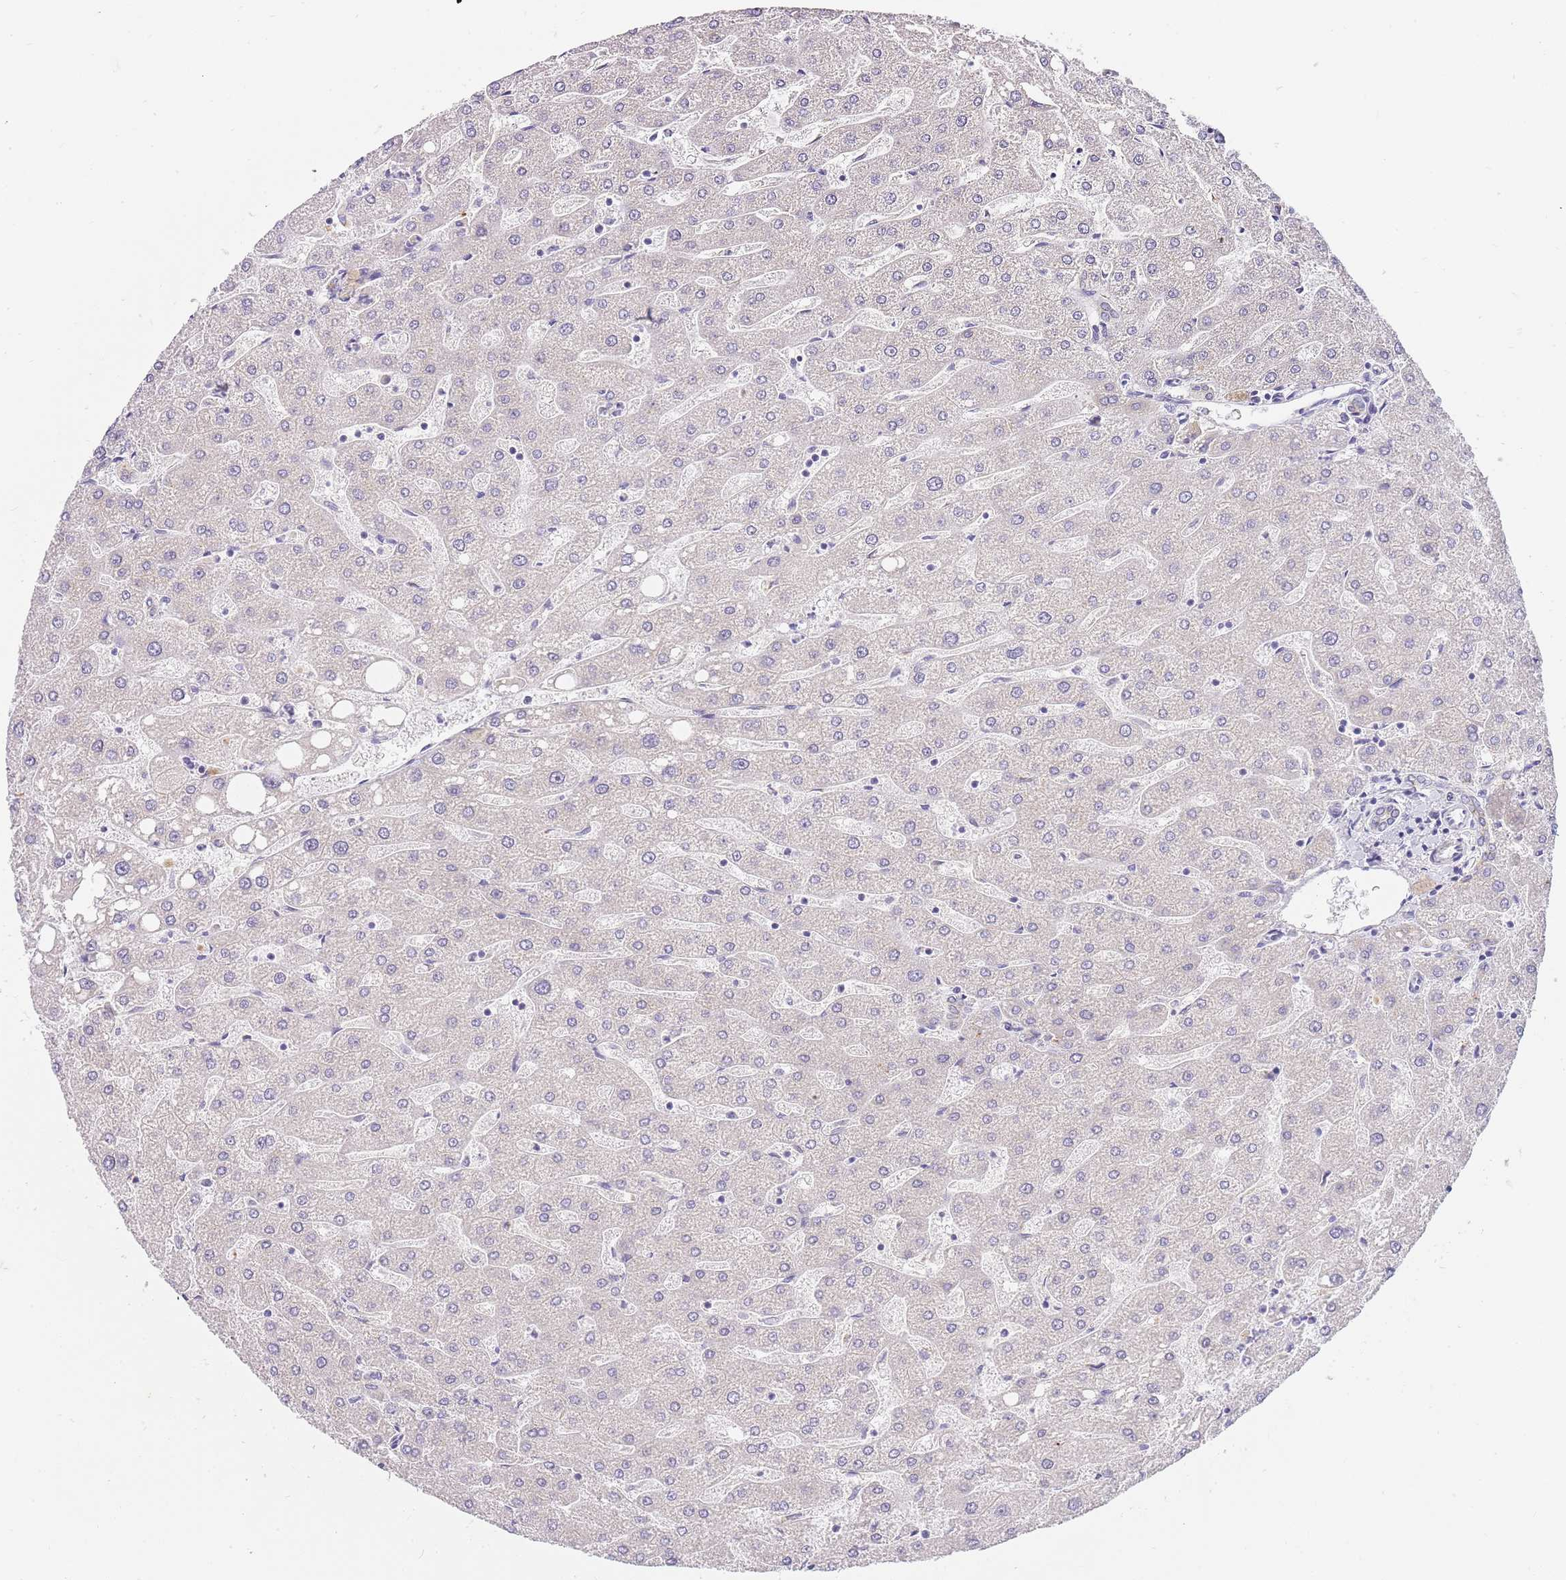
{"staining": {"intensity": "negative", "quantity": "none", "location": "none"}, "tissue": "liver", "cell_type": "Cholangiocytes", "image_type": "normal", "snomed": [{"axis": "morphology", "description": "Normal tissue, NOS"}, {"axis": "topography", "description": "Liver"}], "caption": "Immunohistochemistry (IHC) micrograph of benign liver stained for a protein (brown), which displays no positivity in cholangiocytes.", "gene": "DNAJA3", "patient": {"sex": "male", "age": 67}}